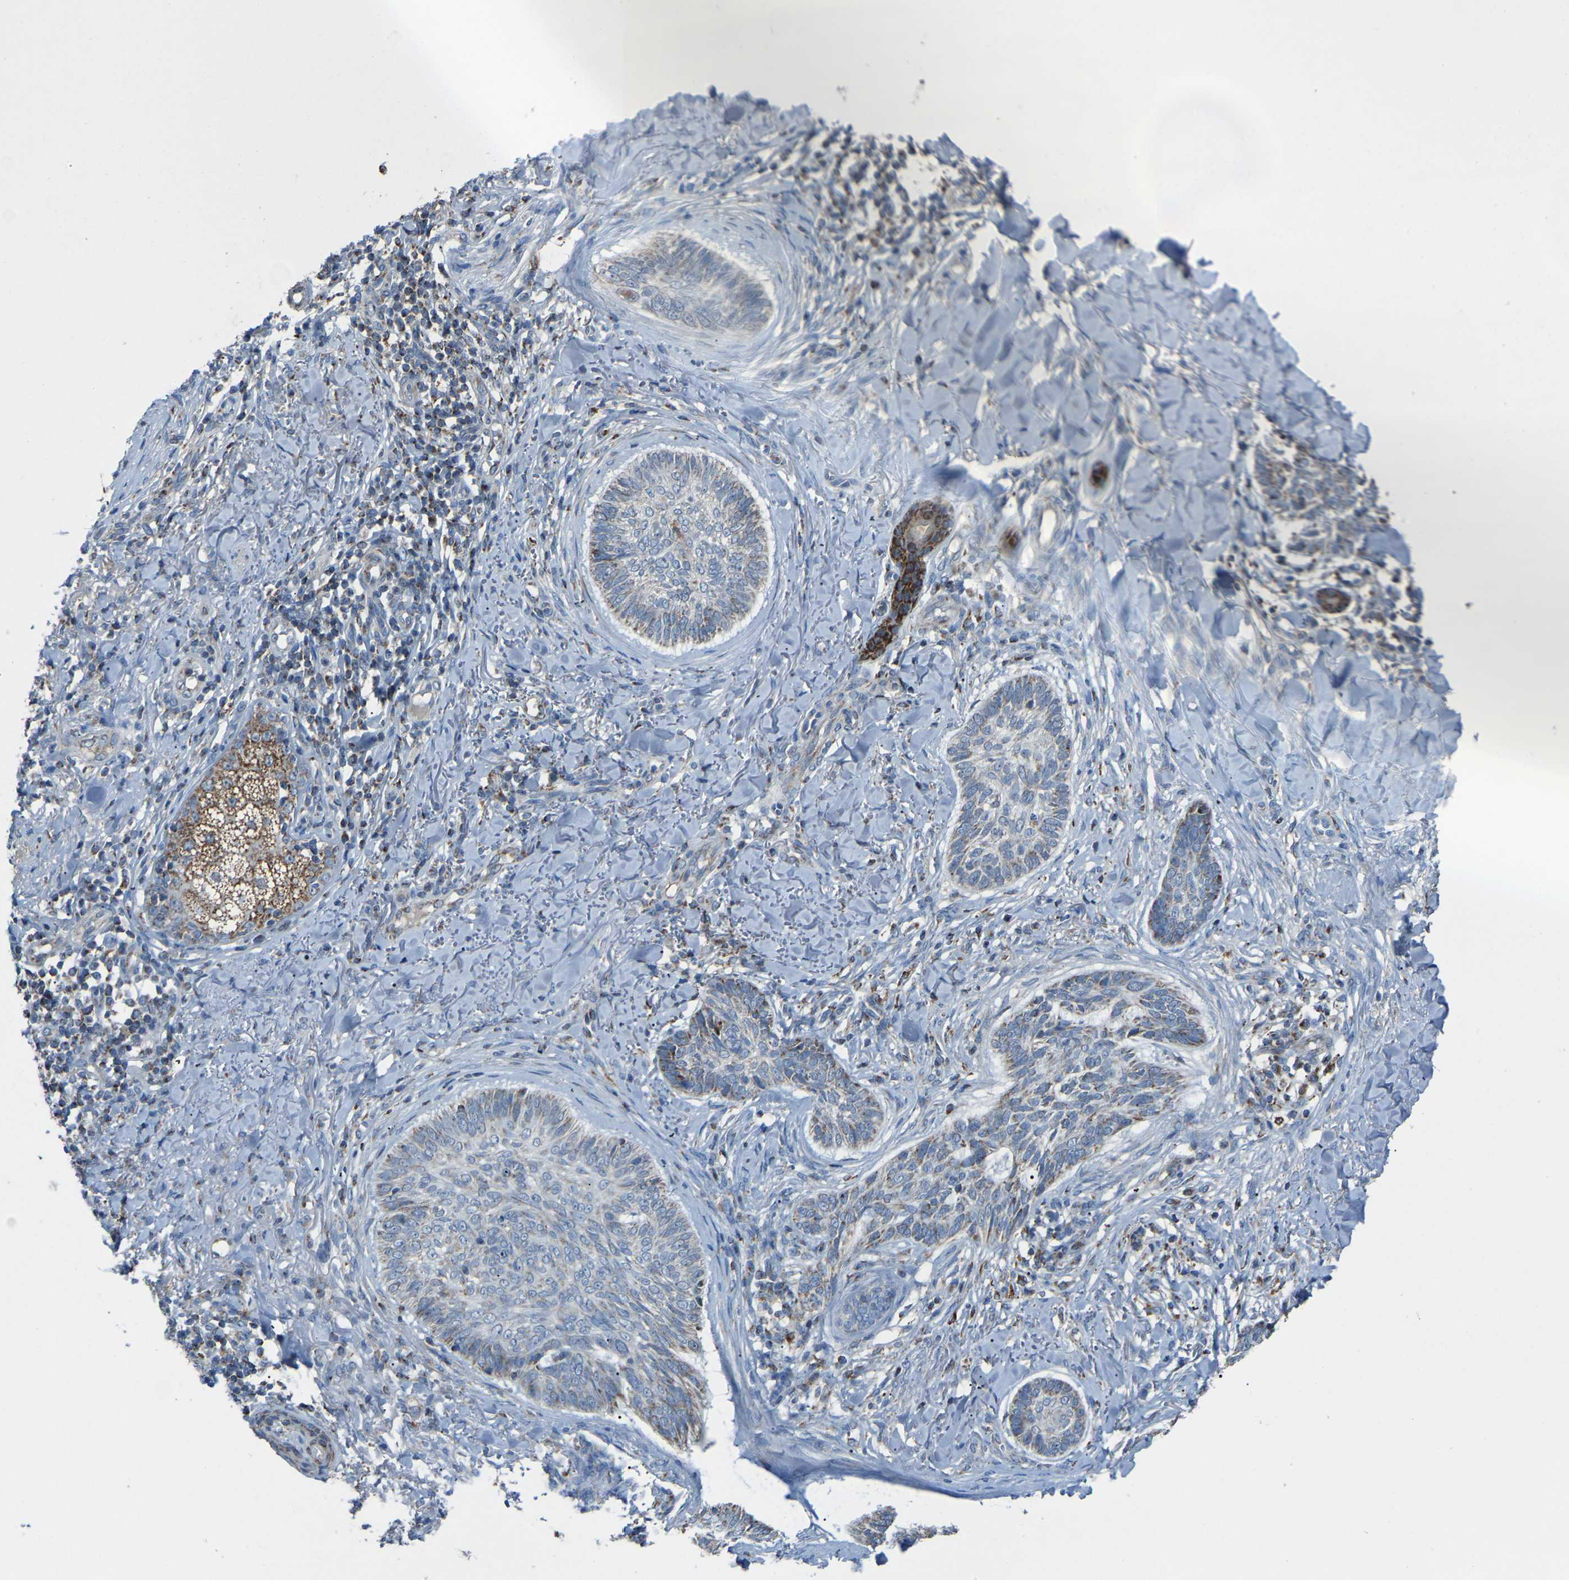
{"staining": {"intensity": "moderate", "quantity": "<25%", "location": "cytoplasmic/membranous"}, "tissue": "skin cancer", "cell_type": "Tumor cells", "image_type": "cancer", "snomed": [{"axis": "morphology", "description": "Basal cell carcinoma"}, {"axis": "topography", "description": "Skin"}], "caption": "Human basal cell carcinoma (skin) stained with a protein marker demonstrates moderate staining in tumor cells.", "gene": "CANT1", "patient": {"sex": "male", "age": 43}}